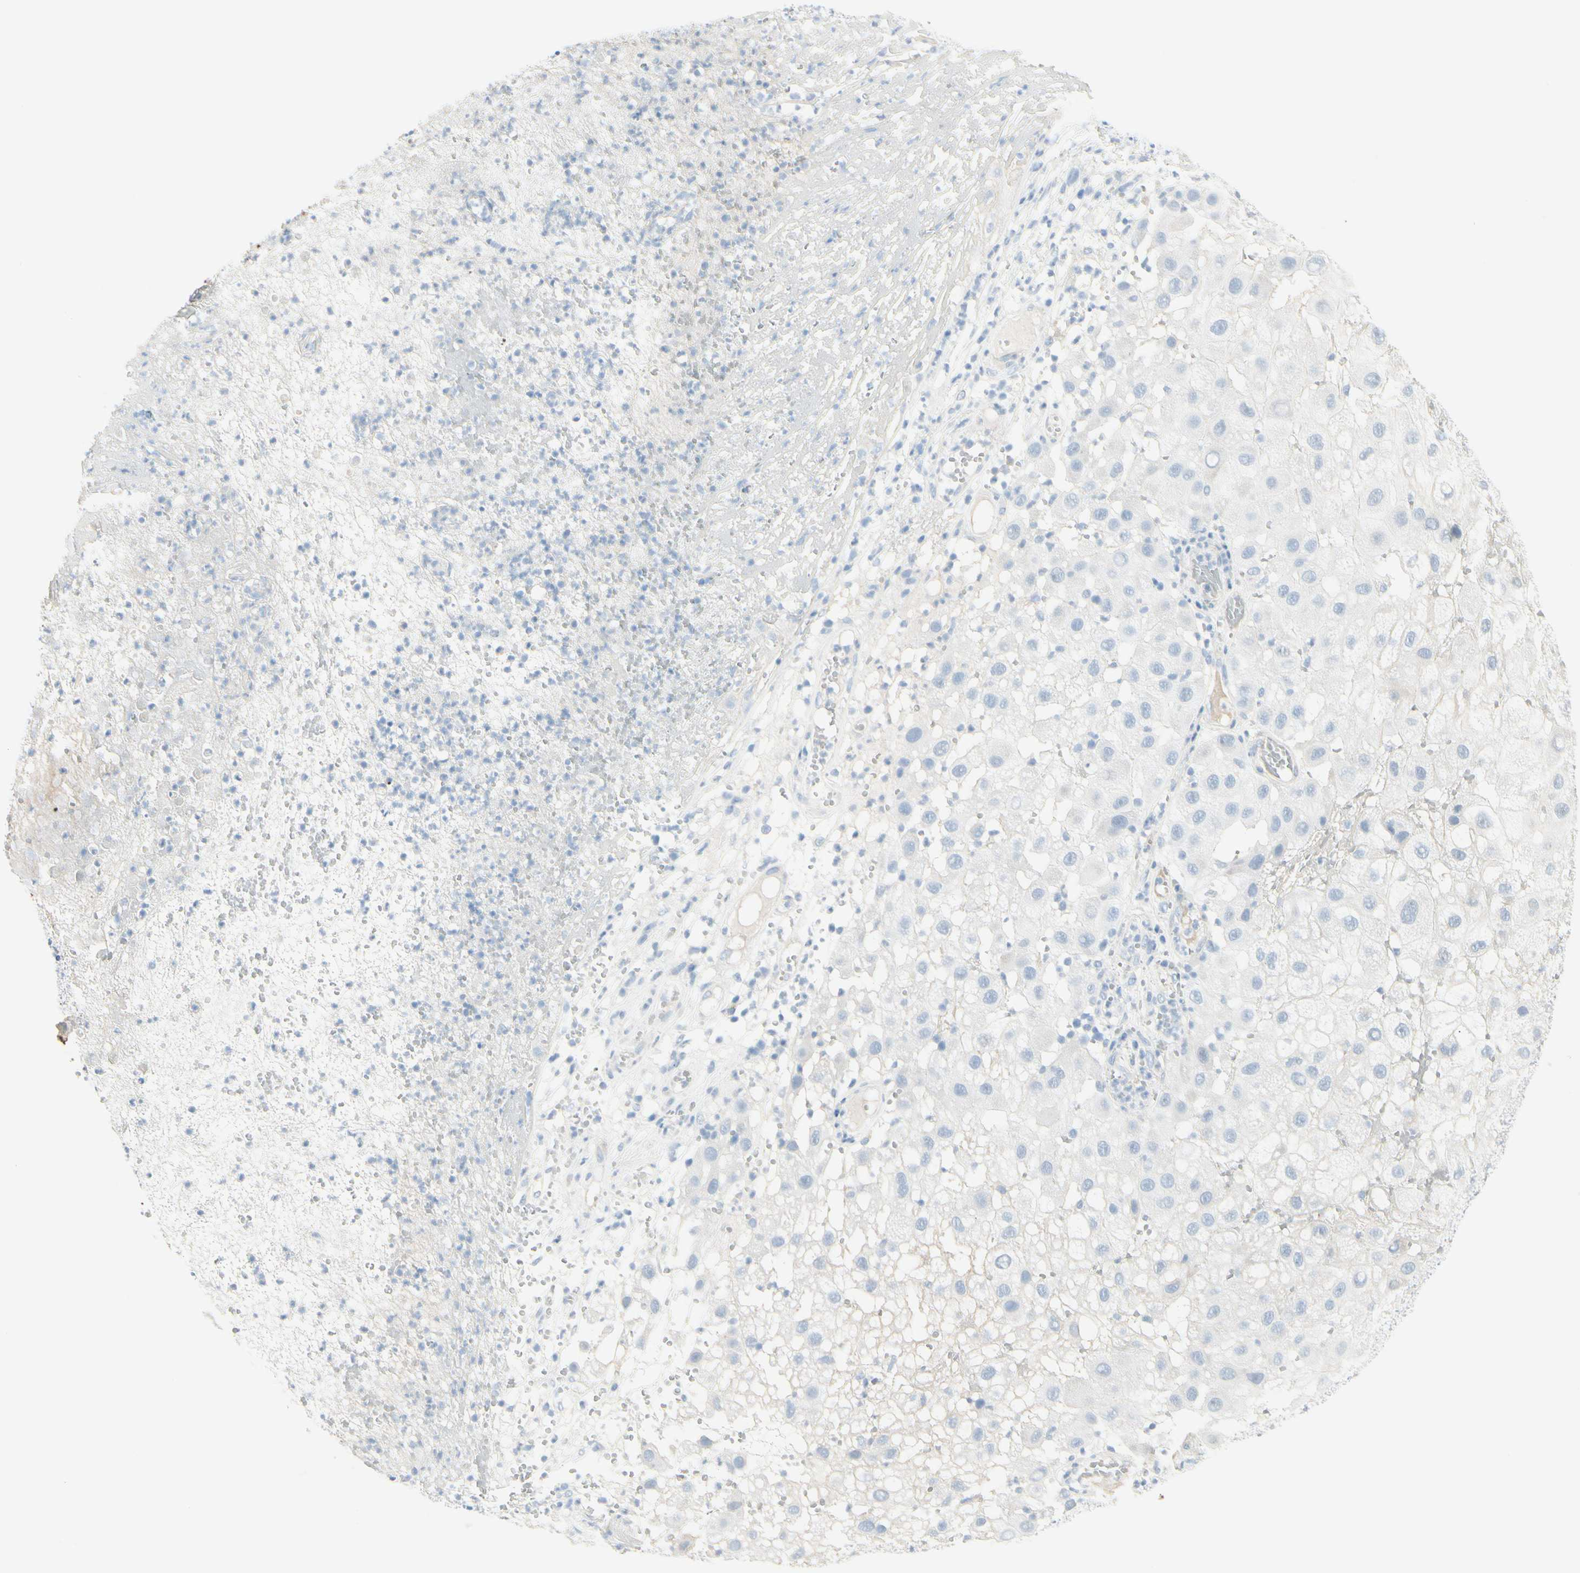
{"staining": {"intensity": "negative", "quantity": "none", "location": "none"}, "tissue": "melanoma", "cell_type": "Tumor cells", "image_type": "cancer", "snomed": [{"axis": "morphology", "description": "Malignant melanoma, NOS"}, {"axis": "topography", "description": "Skin"}], "caption": "High power microscopy micrograph of an immunohistochemistry (IHC) histopathology image of melanoma, revealing no significant expression in tumor cells.", "gene": "CDHR5", "patient": {"sex": "female", "age": 81}}